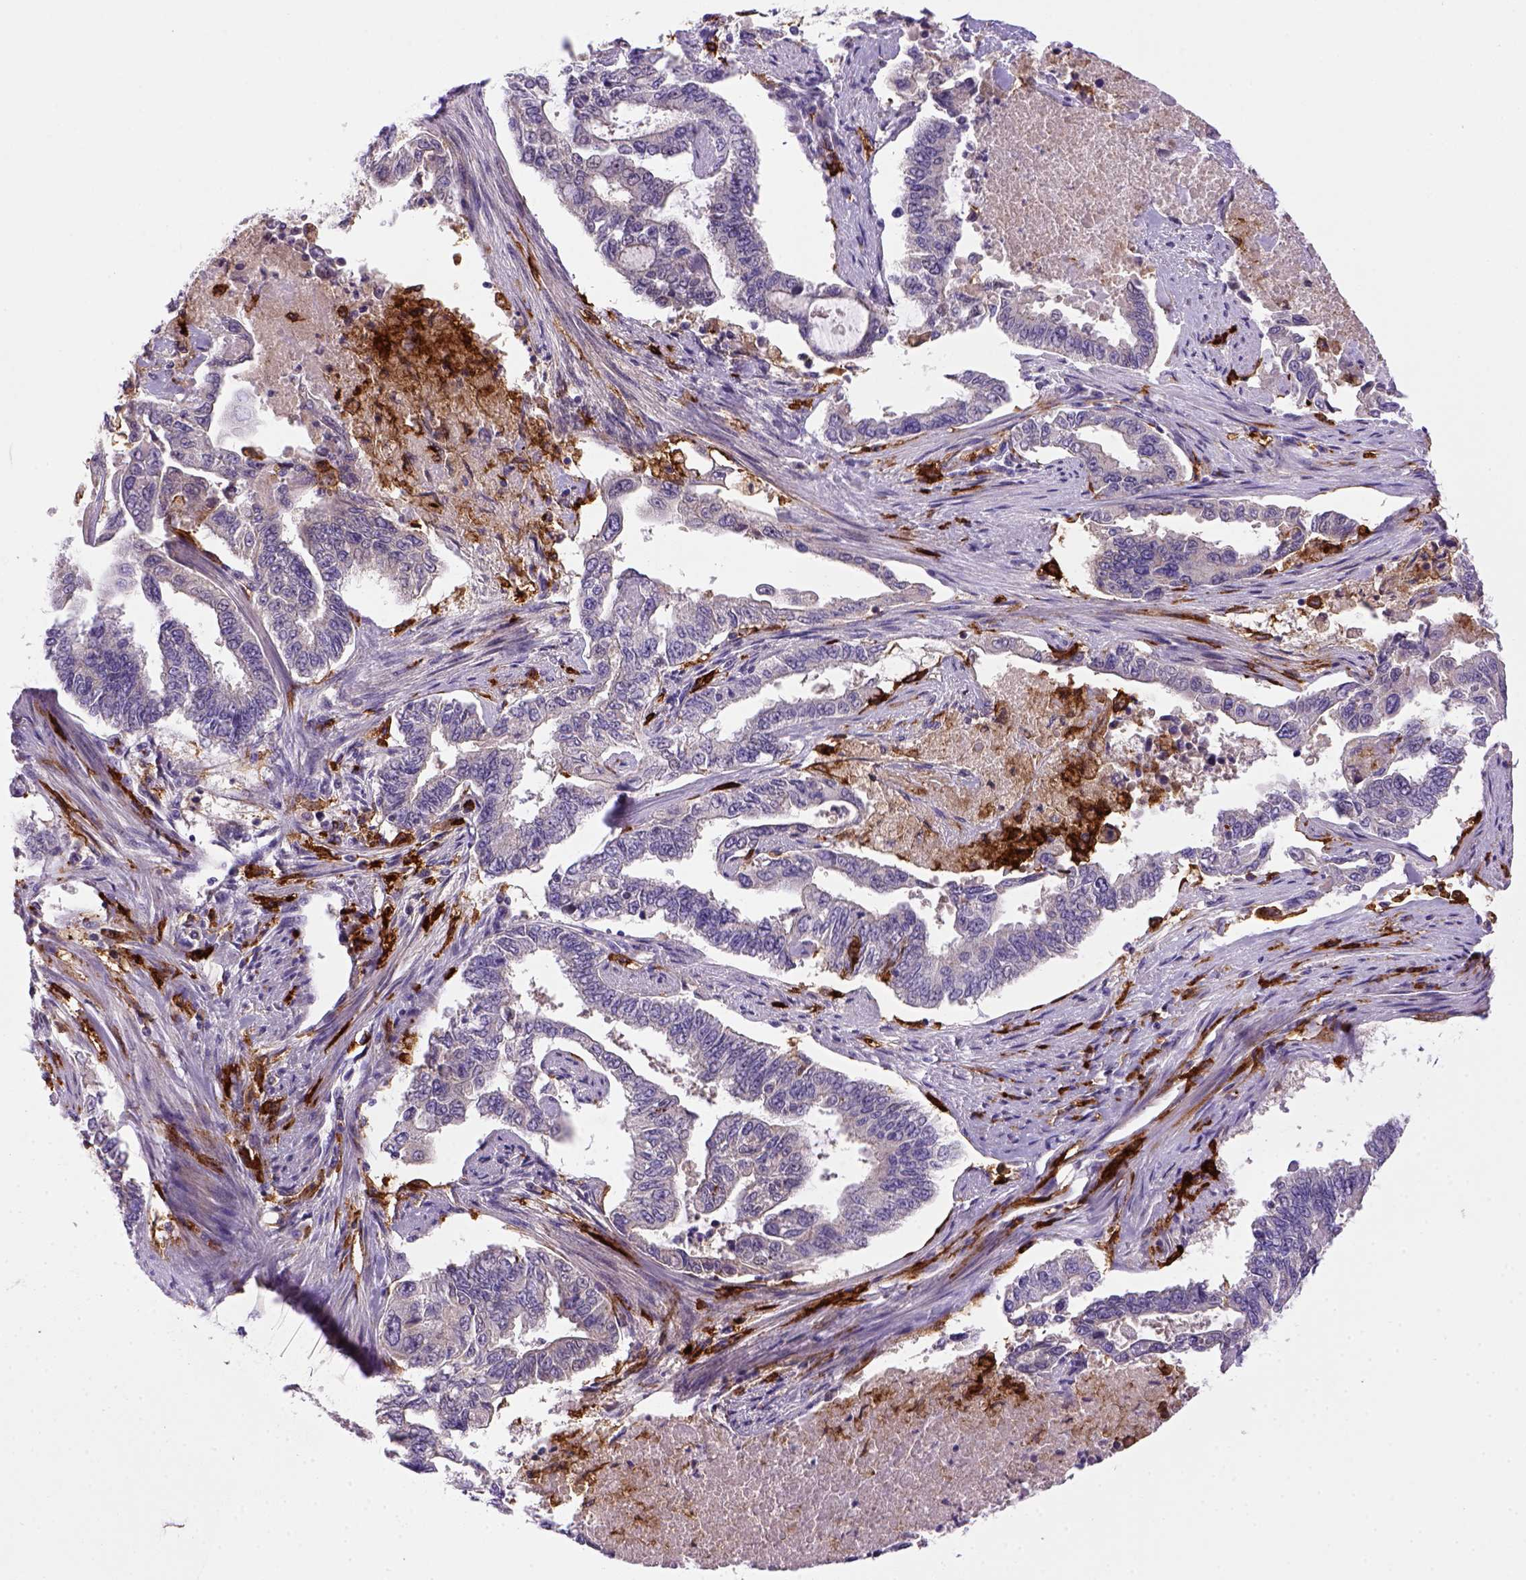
{"staining": {"intensity": "negative", "quantity": "none", "location": "none"}, "tissue": "endometrial cancer", "cell_type": "Tumor cells", "image_type": "cancer", "snomed": [{"axis": "morphology", "description": "Adenocarcinoma, NOS"}, {"axis": "topography", "description": "Uterus"}], "caption": "Human endometrial cancer stained for a protein using immunohistochemistry exhibits no staining in tumor cells.", "gene": "CD14", "patient": {"sex": "female", "age": 59}}